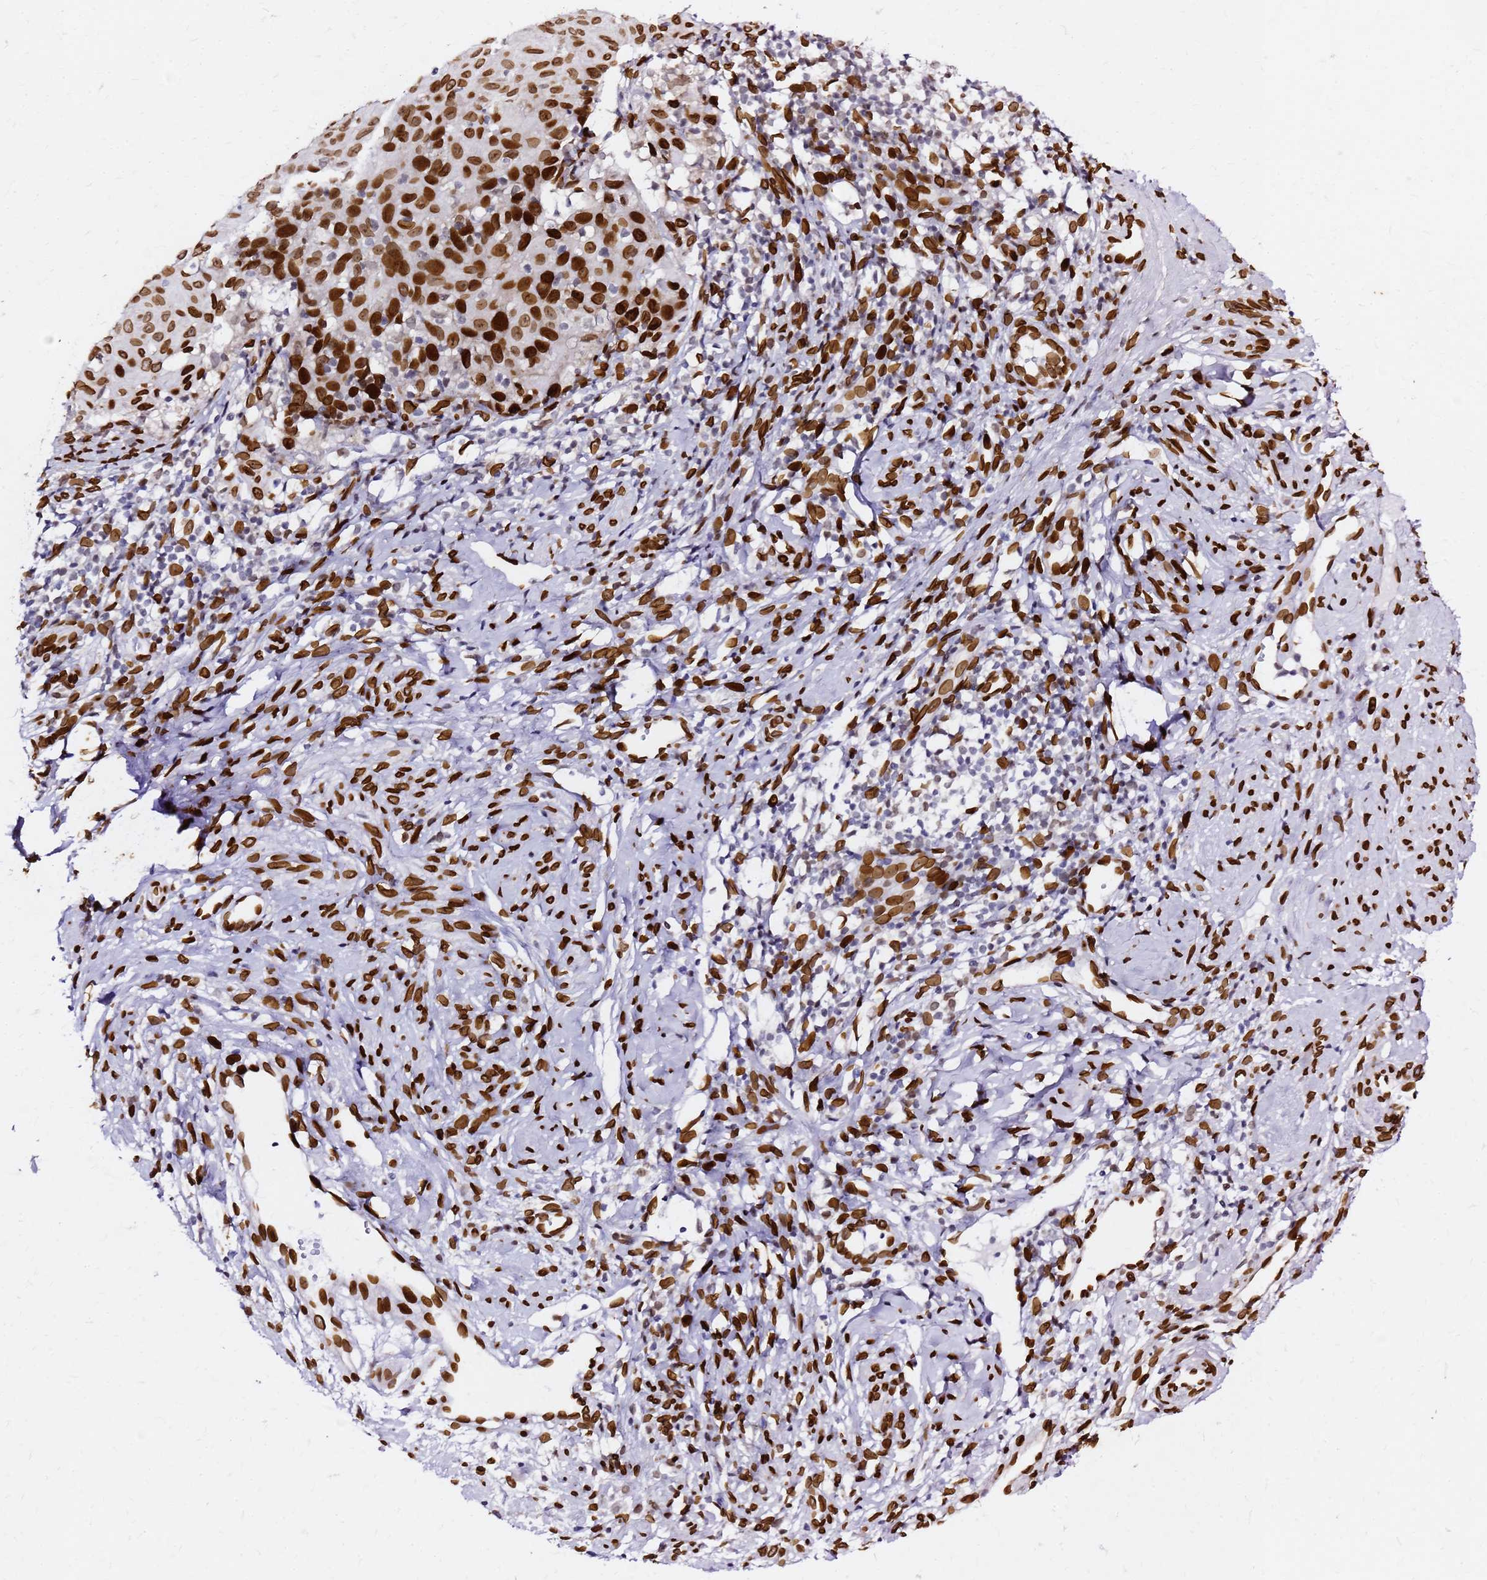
{"staining": {"intensity": "strong", "quantity": ">75%", "location": "cytoplasmic/membranous,nuclear"}, "tissue": "cervical cancer", "cell_type": "Tumor cells", "image_type": "cancer", "snomed": [{"axis": "morphology", "description": "Squamous cell carcinoma, NOS"}, {"axis": "topography", "description": "Cervix"}], "caption": "High-power microscopy captured an immunohistochemistry micrograph of cervical squamous cell carcinoma, revealing strong cytoplasmic/membranous and nuclear expression in about >75% of tumor cells. (Stains: DAB (3,3'-diaminobenzidine) in brown, nuclei in blue, Microscopy: brightfield microscopy at high magnification).", "gene": "C6orf141", "patient": {"sex": "female", "age": 70}}